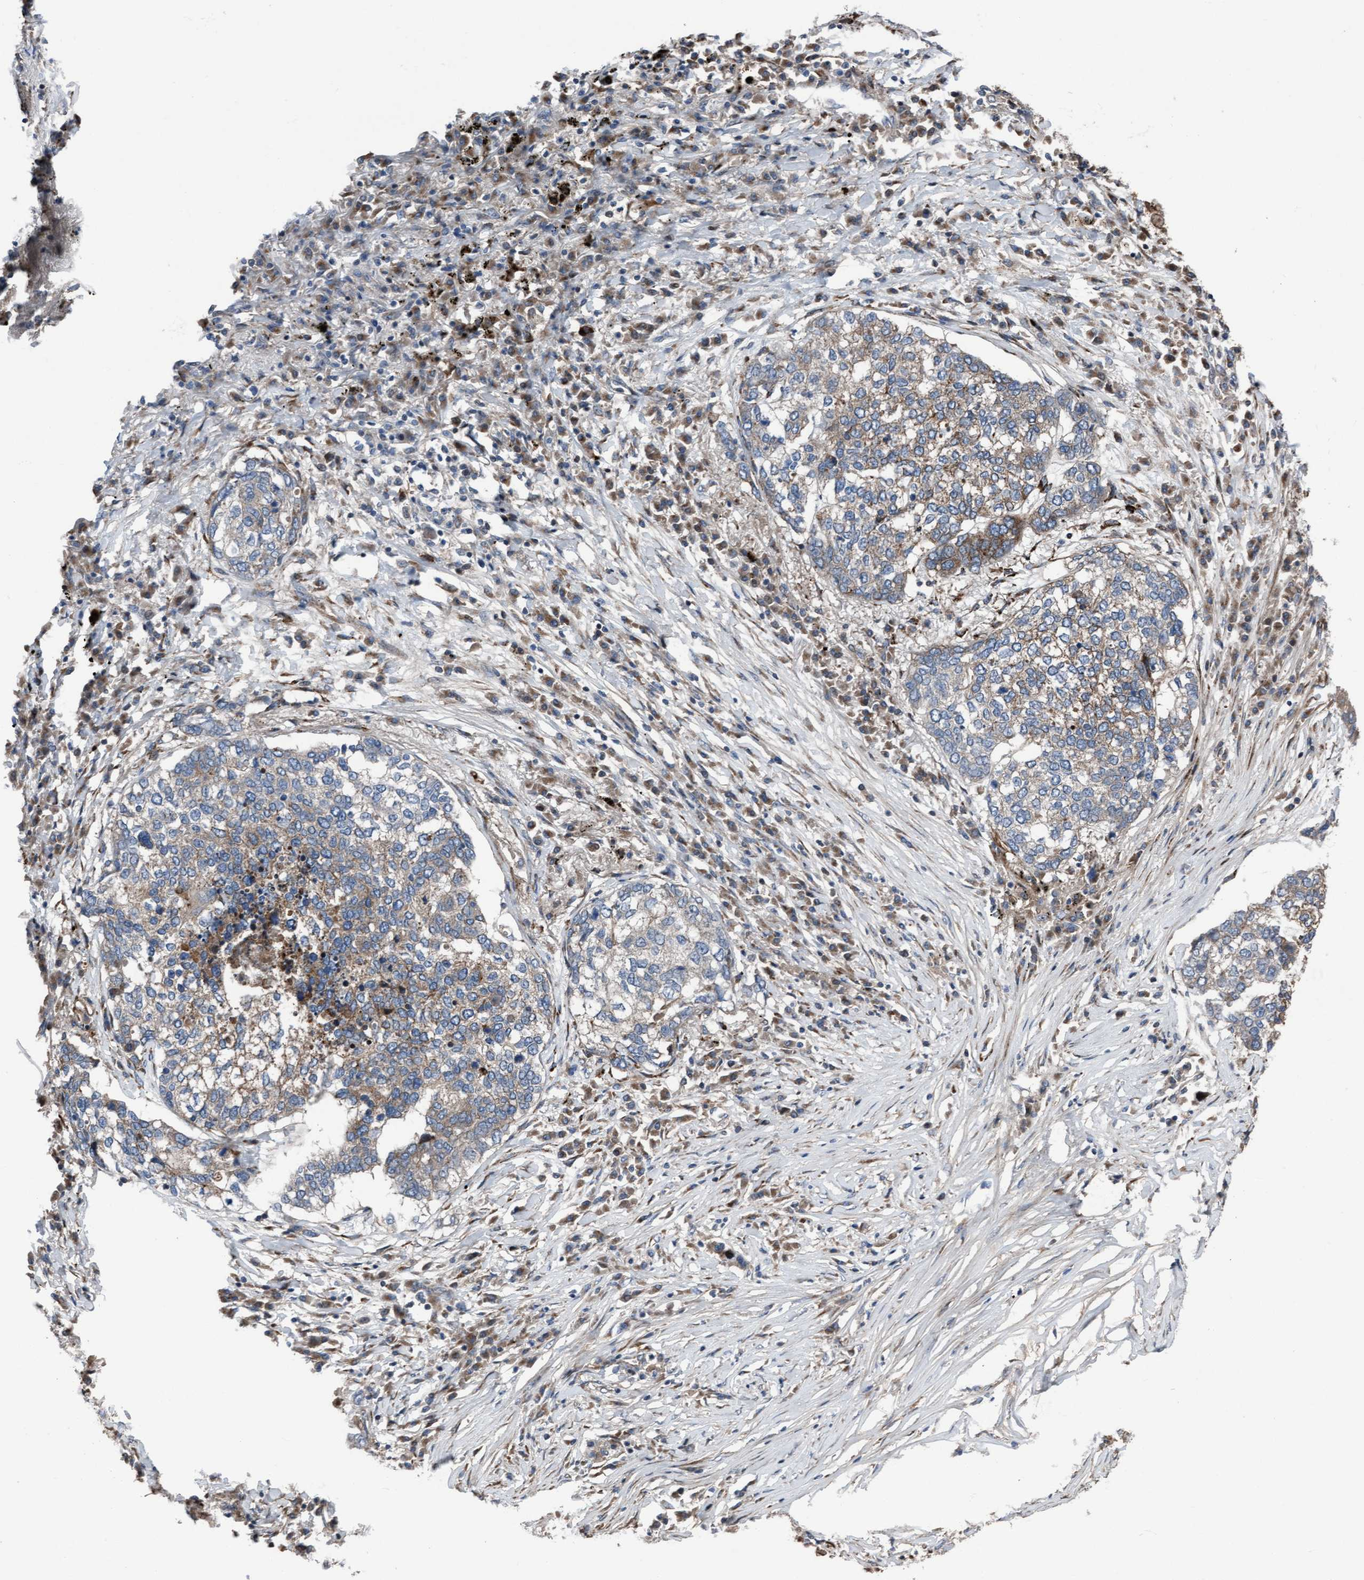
{"staining": {"intensity": "weak", "quantity": "<25%", "location": "cytoplasmic/membranous"}, "tissue": "lung cancer", "cell_type": "Tumor cells", "image_type": "cancer", "snomed": [{"axis": "morphology", "description": "Squamous cell carcinoma, NOS"}, {"axis": "topography", "description": "Lung"}], "caption": "There is no significant expression in tumor cells of lung cancer.", "gene": "KLHL26", "patient": {"sex": "female", "age": 63}}